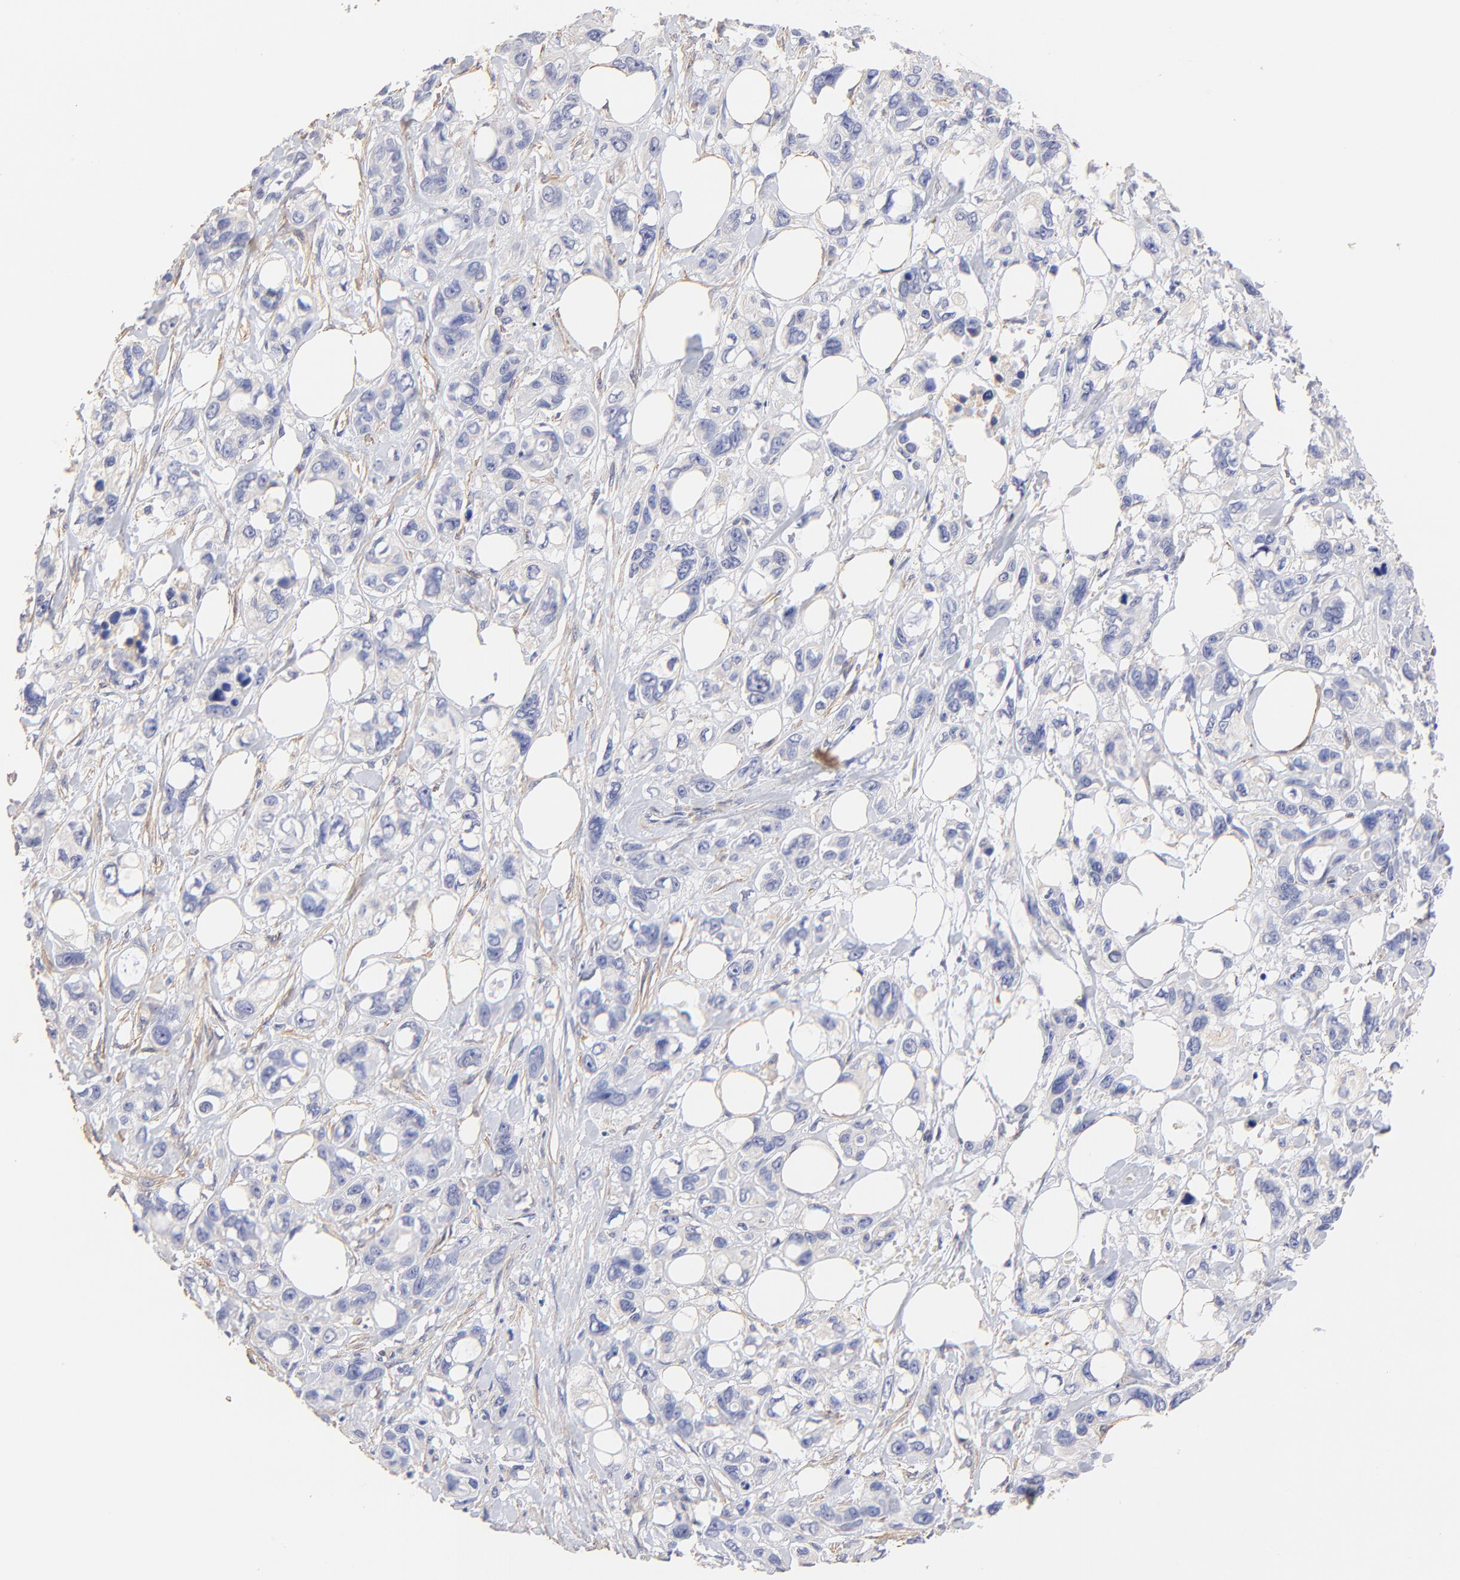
{"staining": {"intensity": "negative", "quantity": "none", "location": "none"}, "tissue": "stomach cancer", "cell_type": "Tumor cells", "image_type": "cancer", "snomed": [{"axis": "morphology", "description": "Adenocarcinoma, NOS"}, {"axis": "topography", "description": "Stomach, upper"}], "caption": "An IHC micrograph of stomach adenocarcinoma is shown. There is no staining in tumor cells of stomach adenocarcinoma. (Stains: DAB (3,3'-diaminobenzidine) IHC with hematoxylin counter stain, Microscopy: brightfield microscopy at high magnification).", "gene": "ACTRT1", "patient": {"sex": "male", "age": 47}}